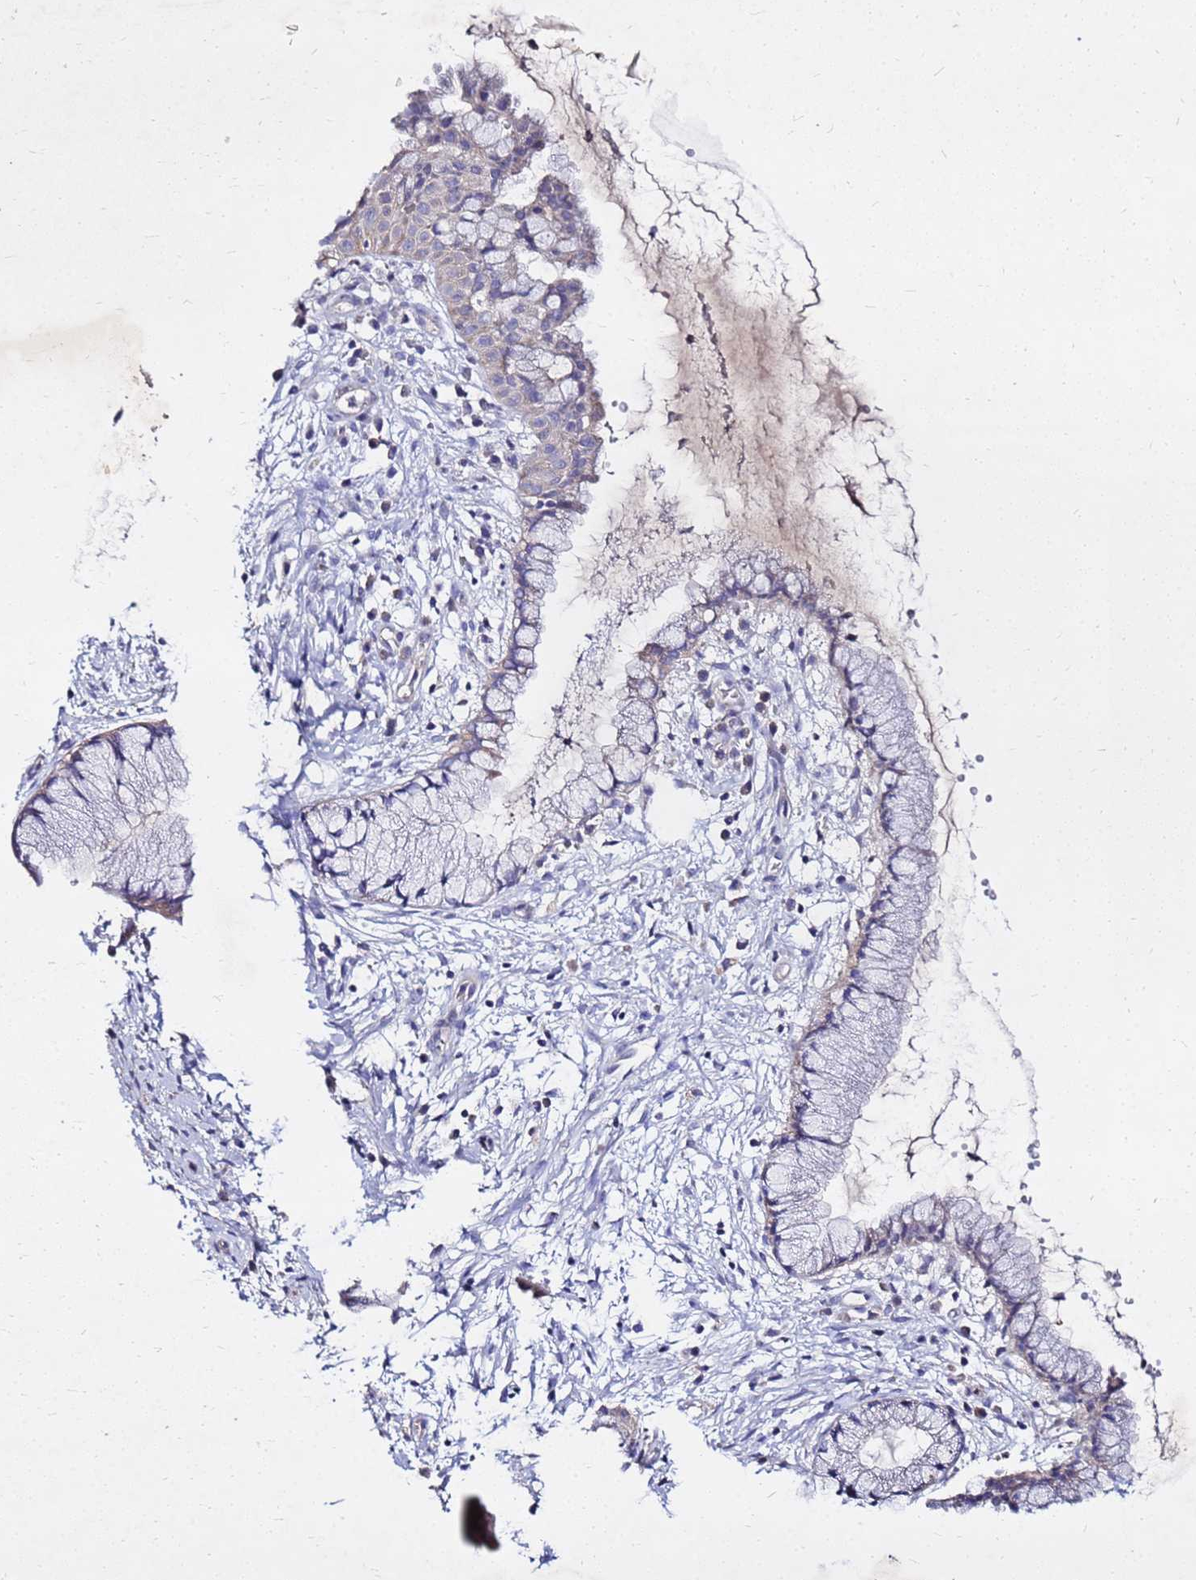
{"staining": {"intensity": "weak", "quantity": "<25%", "location": "cytoplasmic/membranous"}, "tissue": "cervix", "cell_type": "Glandular cells", "image_type": "normal", "snomed": [{"axis": "morphology", "description": "Normal tissue, NOS"}, {"axis": "topography", "description": "Cervix"}], "caption": "A micrograph of cervix stained for a protein exhibits no brown staining in glandular cells. (Stains: DAB (3,3'-diaminobenzidine) immunohistochemistry (IHC) with hematoxylin counter stain, Microscopy: brightfield microscopy at high magnification).", "gene": "COX14", "patient": {"sex": "female", "age": 42}}